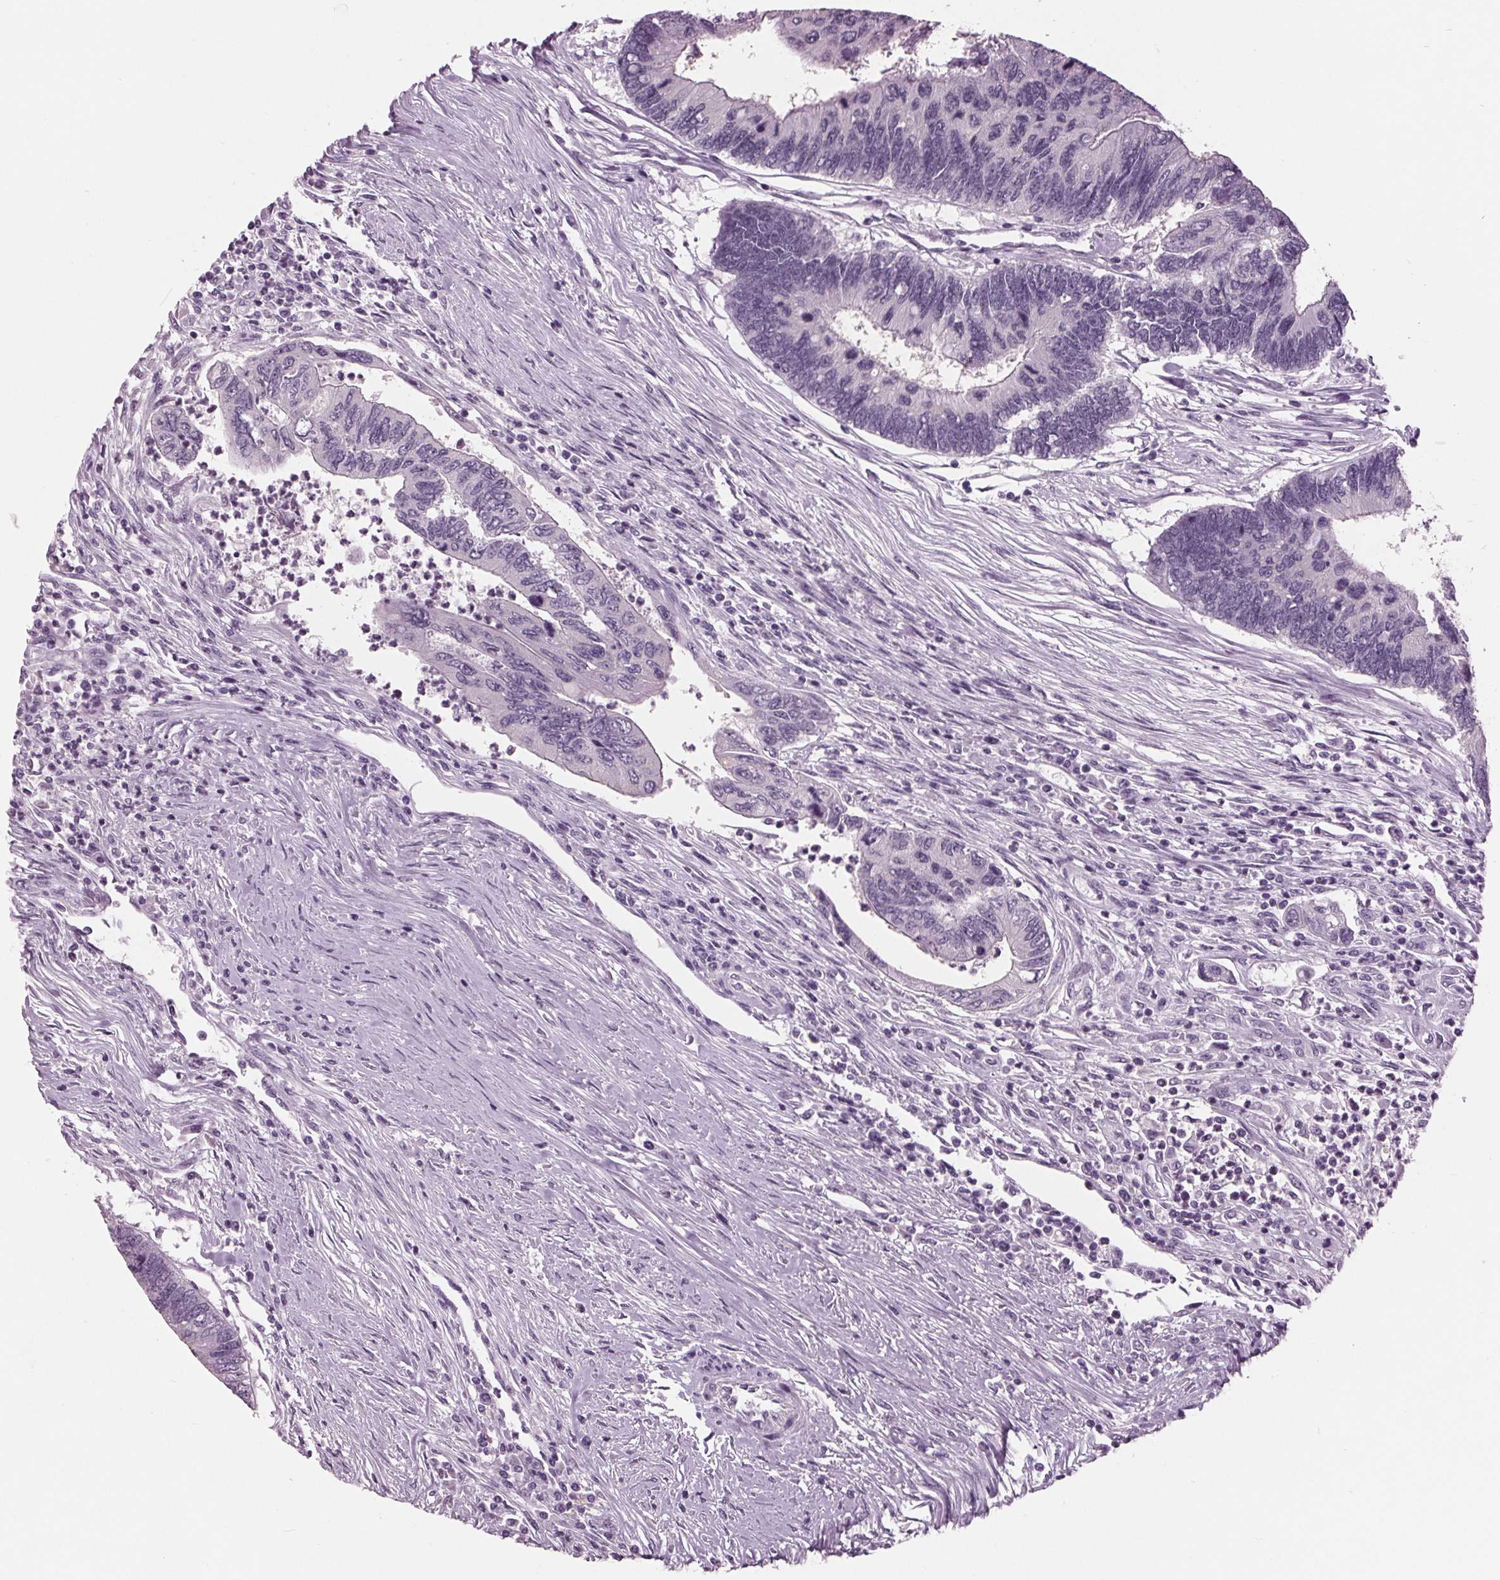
{"staining": {"intensity": "negative", "quantity": "none", "location": "none"}, "tissue": "colorectal cancer", "cell_type": "Tumor cells", "image_type": "cancer", "snomed": [{"axis": "morphology", "description": "Adenocarcinoma, NOS"}, {"axis": "topography", "description": "Colon"}], "caption": "The immunohistochemistry (IHC) histopathology image has no significant staining in tumor cells of colorectal adenocarcinoma tissue.", "gene": "AMBP", "patient": {"sex": "female", "age": 67}}